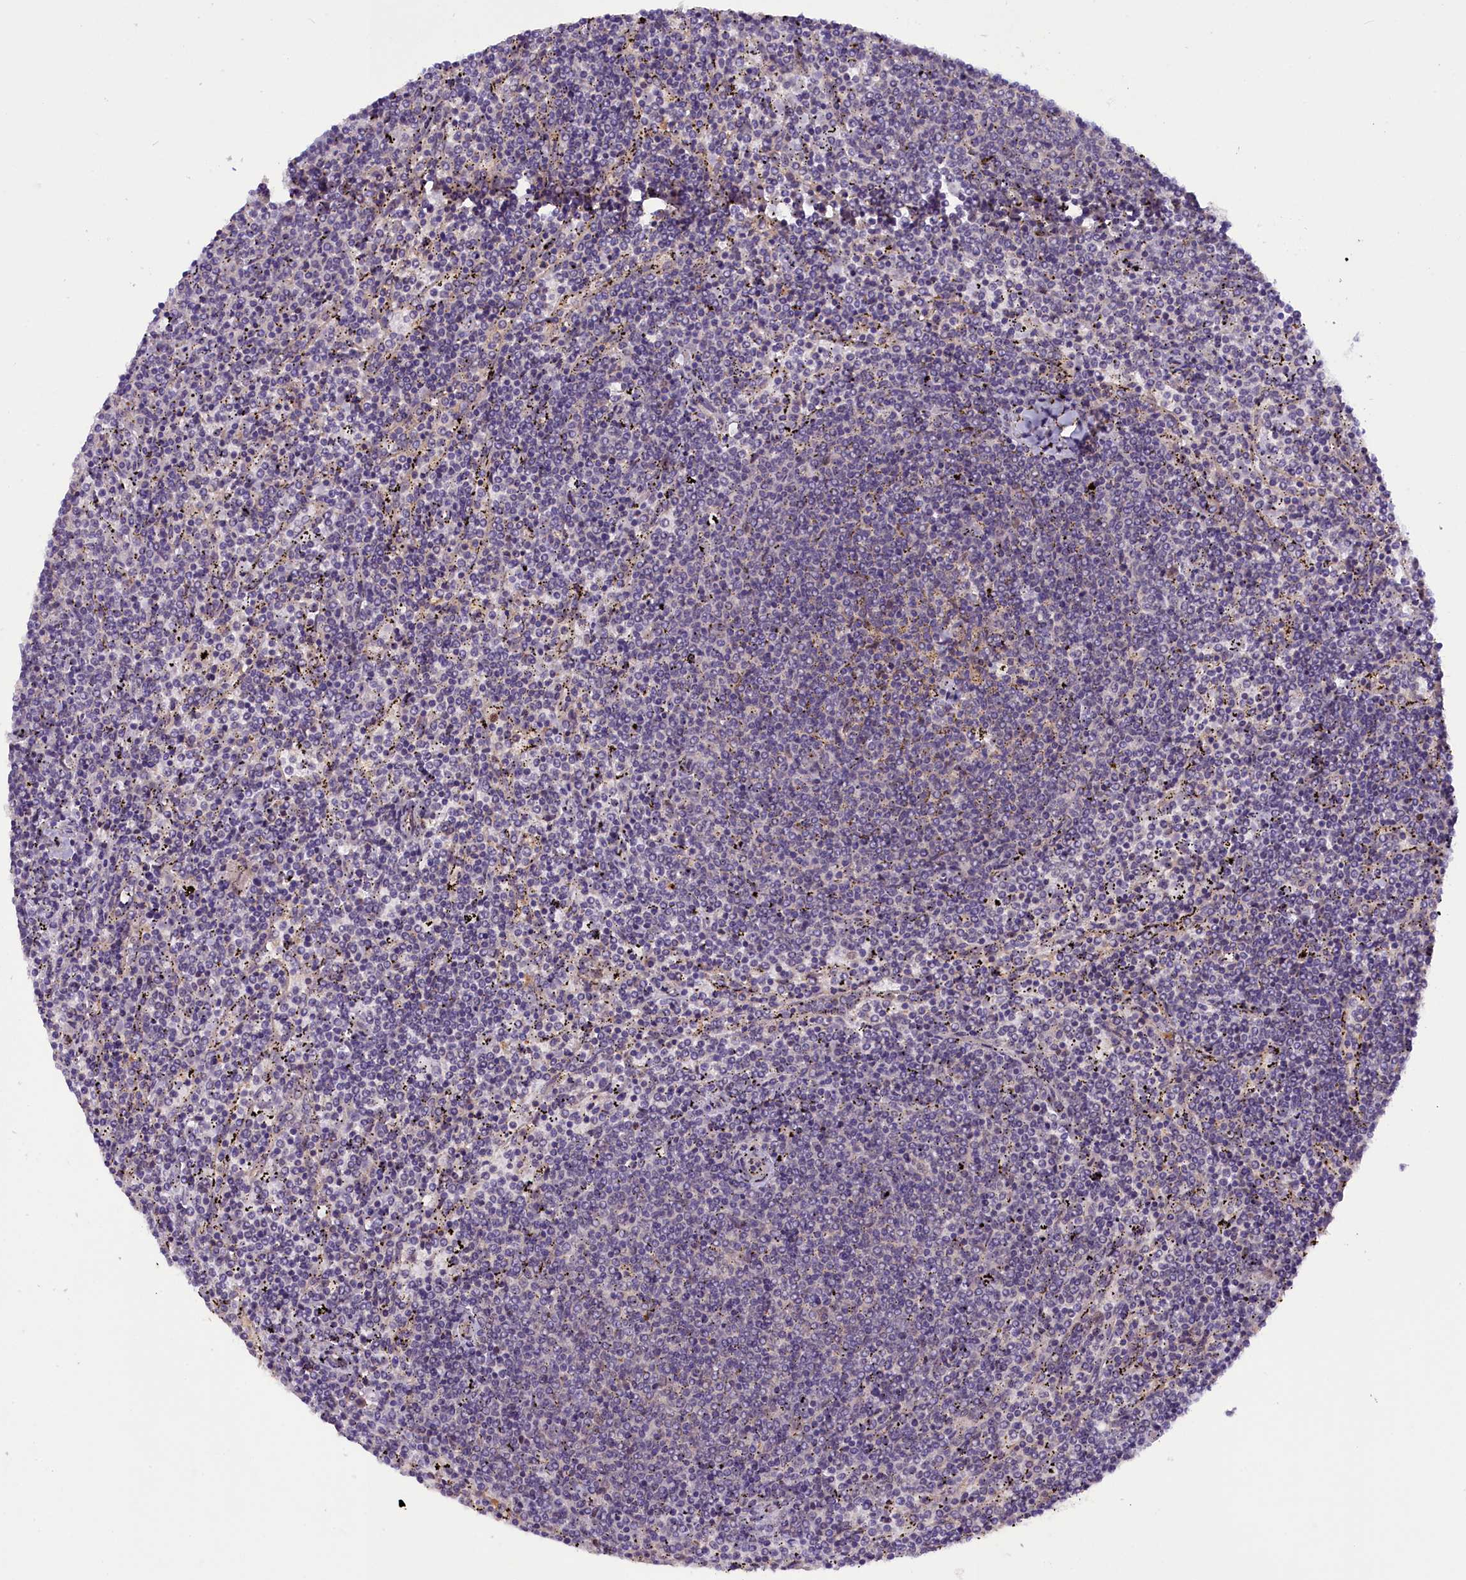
{"staining": {"intensity": "negative", "quantity": "none", "location": "none"}, "tissue": "lymphoma", "cell_type": "Tumor cells", "image_type": "cancer", "snomed": [{"axis": "morphology", "description": "Malignant lymphoma, non-Hodgkin's type, Low grade"}, {"axis": "topography", "description": "Spleen"}], "caption": "Human low-grade malignant lymphoma, non-Hodgkin's type stained for a protein using immunohistochemistry (IHC) shows no positivity in tumor cells.", "gene": "CCDC9B", "patient": {"sex": "female", "age": 50}}